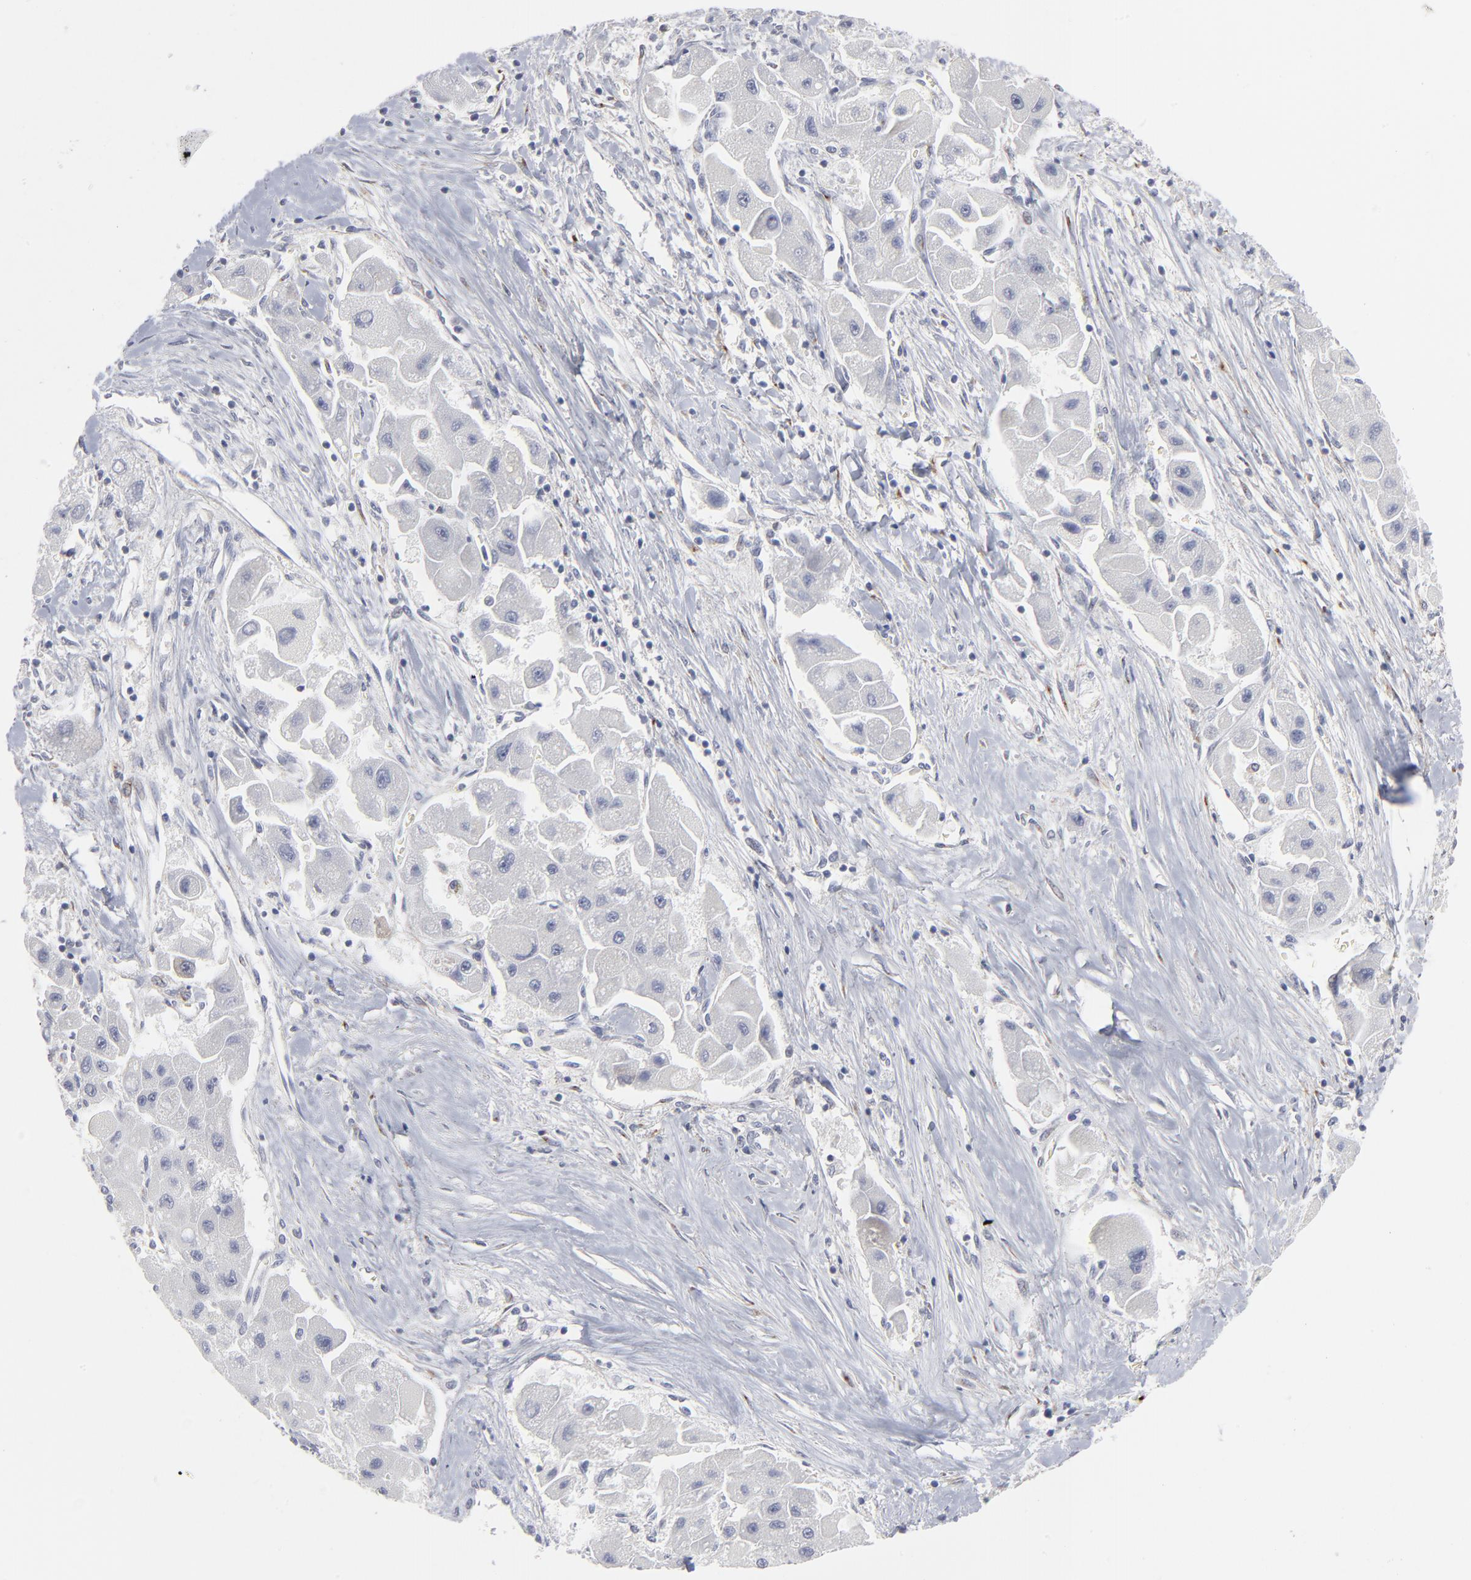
{"staining": {"intensity": "negative", "quantity": "none", "location": "none"}, "tissue": "liver cancer", "cell_type": "Tumor cells", "image_type": "cancer", "snomed": [{"axis": "morphology", "description": "Carcinoma, Hepatocellular, NOS"}, {"axis": "topography", "description": "Liver"}], "caption": "This image is of liver hepatocellular carcinoma stained with immunohistochemistry (IHC) to label a protein in brown with the nuclei are counter-stained blue. There is no expression in tumor cells.", "gene": "AURKA", "patient": {"sex": "male", "age": 24}}